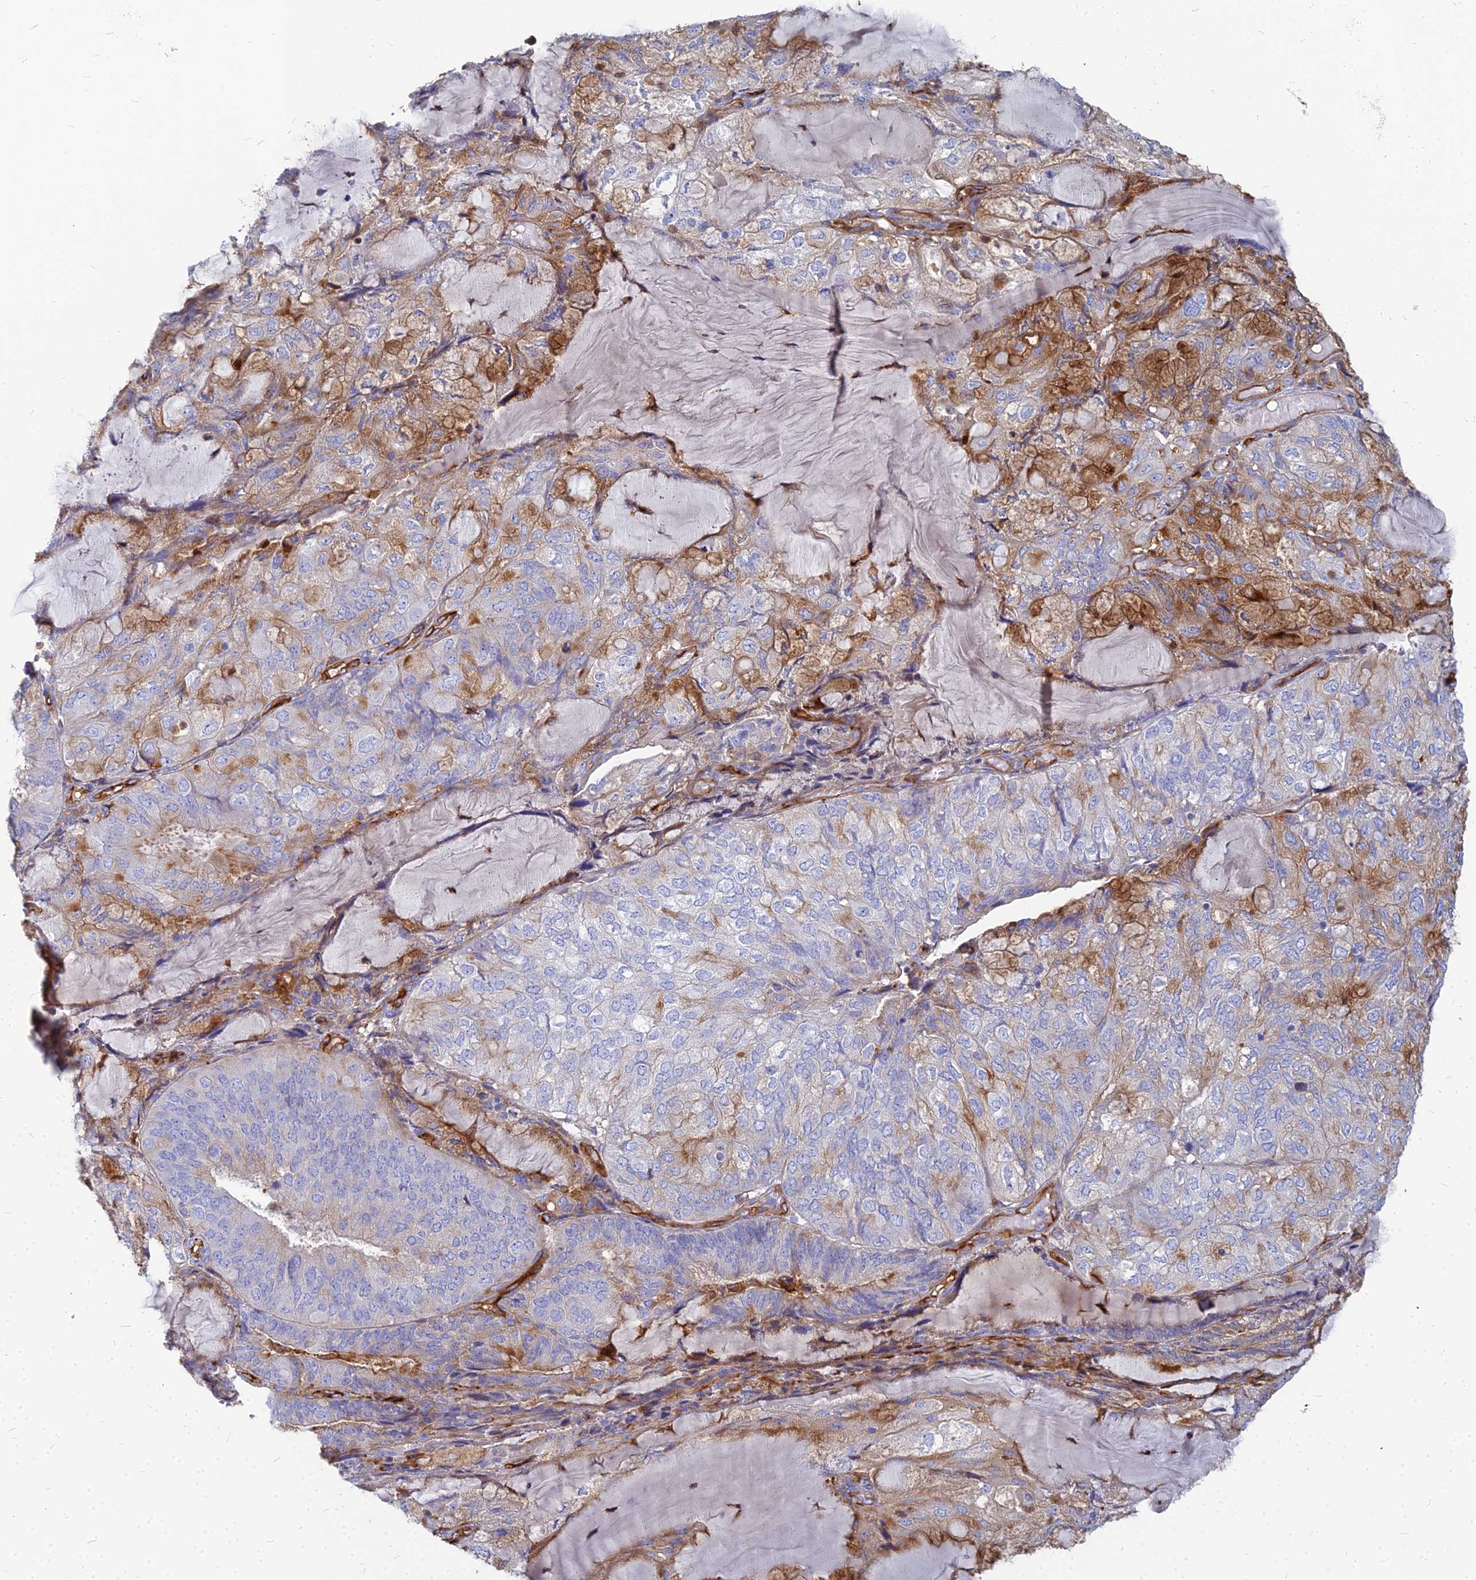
{"staining": {"intensity": "moderate", "quantity": "25%-75%", "location": "cytoplasmic/membranous"}, "tissue": "endometrial cancer", "cell_type": "Tumor cells", "image_type": "cancer", "snomed": [{"axis": "morphology", "description": "Adenocarcinoma, NOS"}, {"axis": "topography", "description": "Endometrium"}], "caption": "This photomicrograph exhibits immunohistochemistry staining of adenocarcinoma (endometrial), with medium moderate cytoplasmic/membranous staining in approximately 25%-75% of tumor cells.", "gene": "VAT1", "patient": {"sex": "female", "age": 81}}